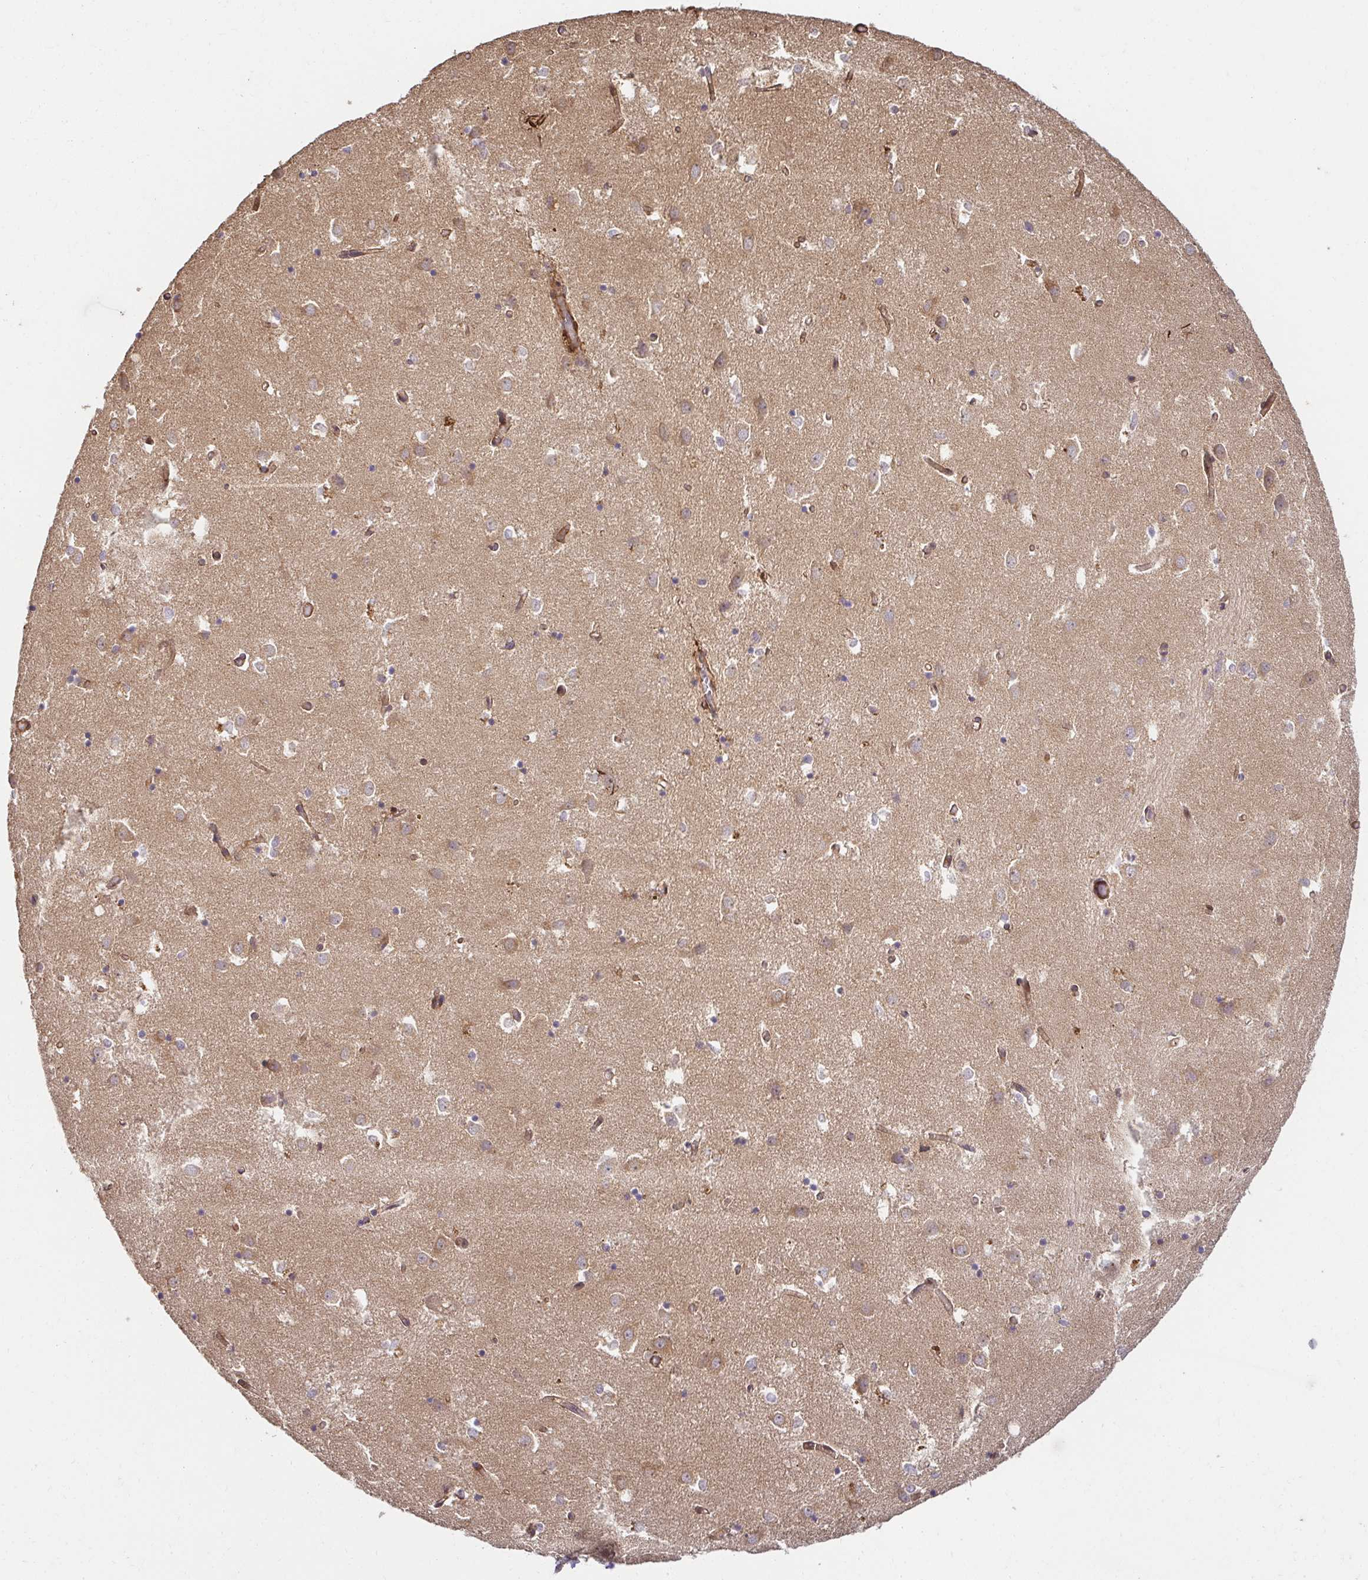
{"staining": {"intensity": "negative", "quantity": "none", "location": "none"}, "tissue": "caudate", "cell_type": "Glial cells", "image_type": "normal", "snomed": [{"axis": "morphology", "description": "Normal tissue, NOS"}, {"axis": "topography", "description": "Lateral ventricle wall"}], "caption": "Human caudate stained for a protein using immunohistochemistry (IHC) displays no positivity in glial cells.", "gene": "PSMA4", "patient": {"sex": "male", "age": 70}}